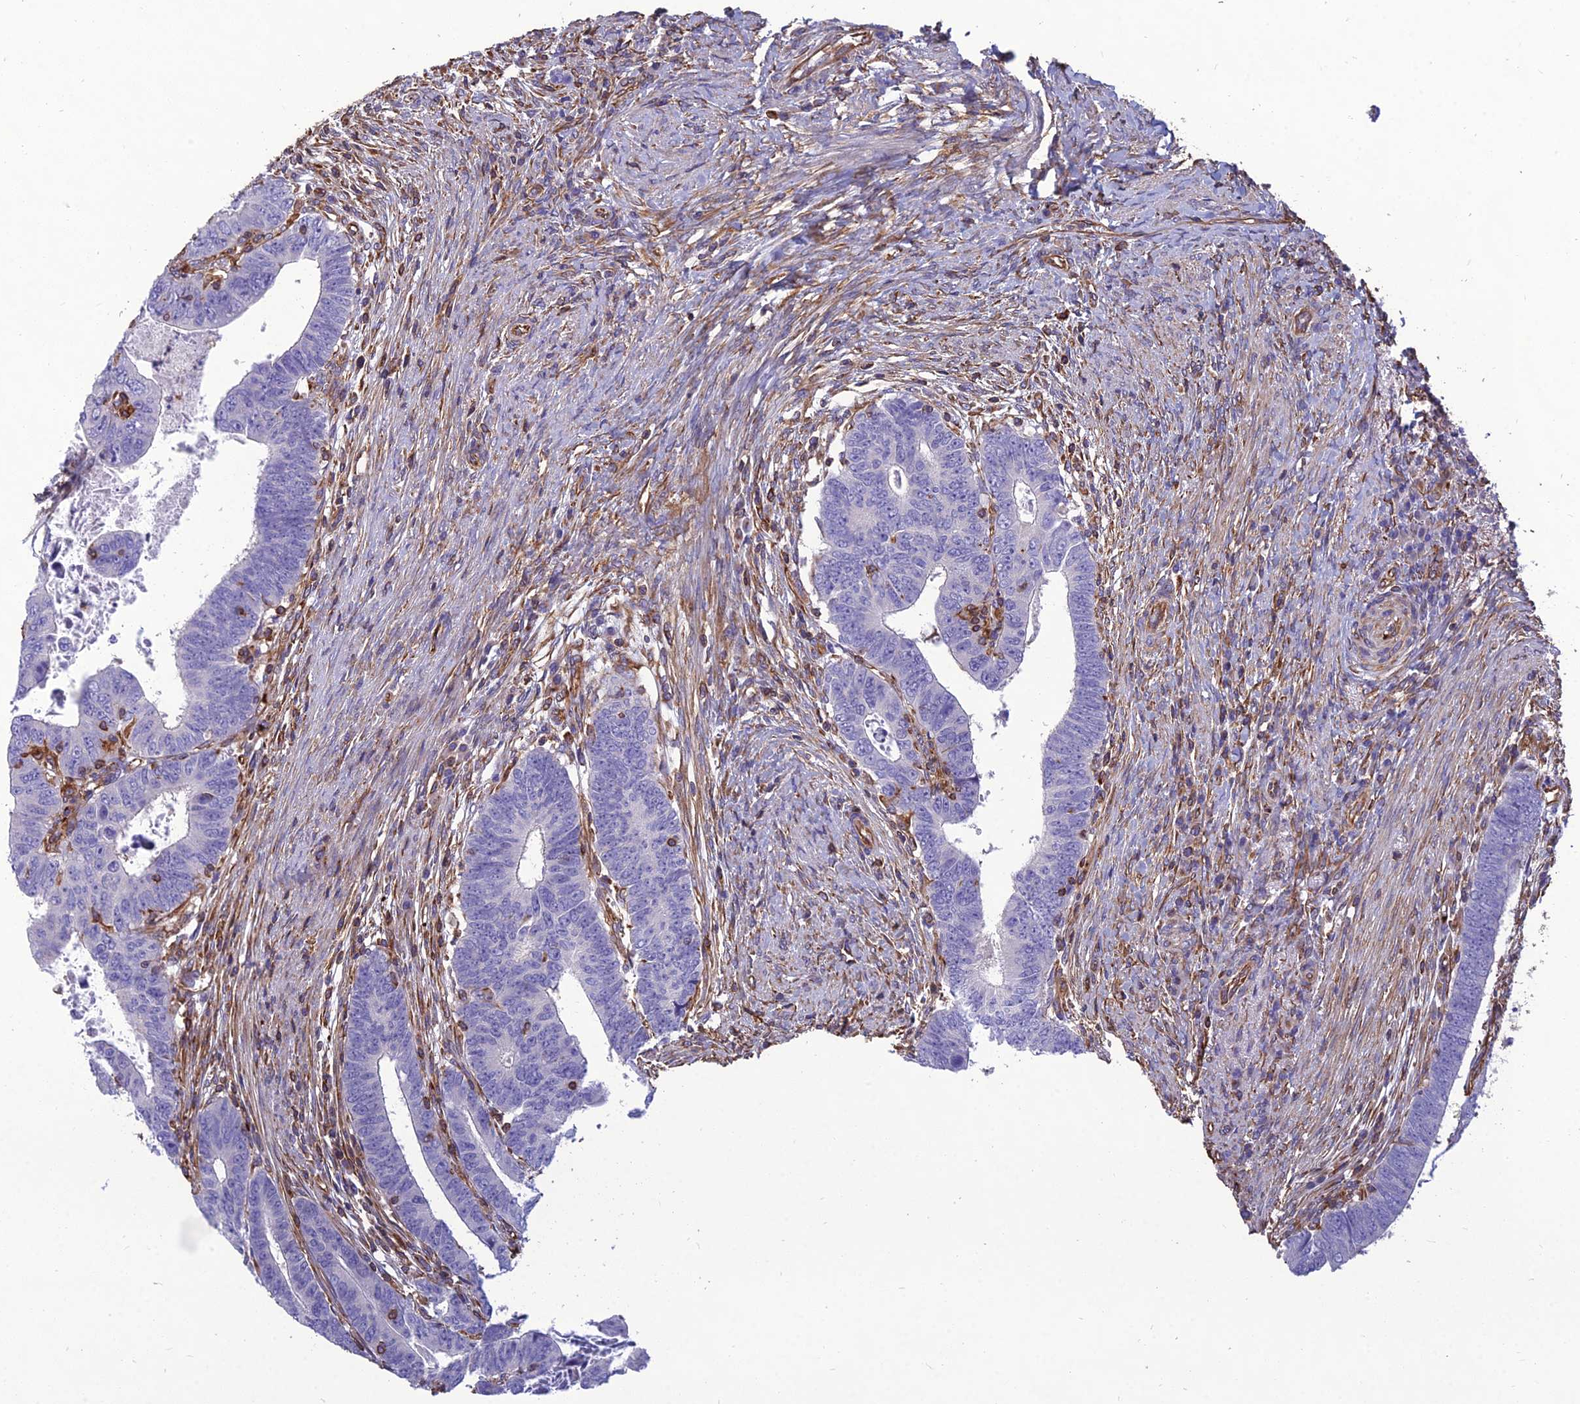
{"staining": {"intensity": "negative", "quantity": "none", "location": "none"}, "tissue": "colorectal cancer", "cell_type": "Tumor cells", "image_type": "cancer", "snomed": [{"axis": "morphology", "description": "Normal tissue, NOS"}, {"axis": "morphology", "description": "Adenocarcinoma, NOS"}, {"axis": "topography", "description": "Rectum"}], "caption": "This photomicrograph is of colorectal cancer stained with immunohistochemistry to label a protein in brown with the nuclei are counter-stained blue. There is no positivity in tumor cells. (Brightfield microscopy of DAB immunohistochemistry at high magnification).", "gene": "PSMD11", "patient": {"sex": "female", "age": 65}}